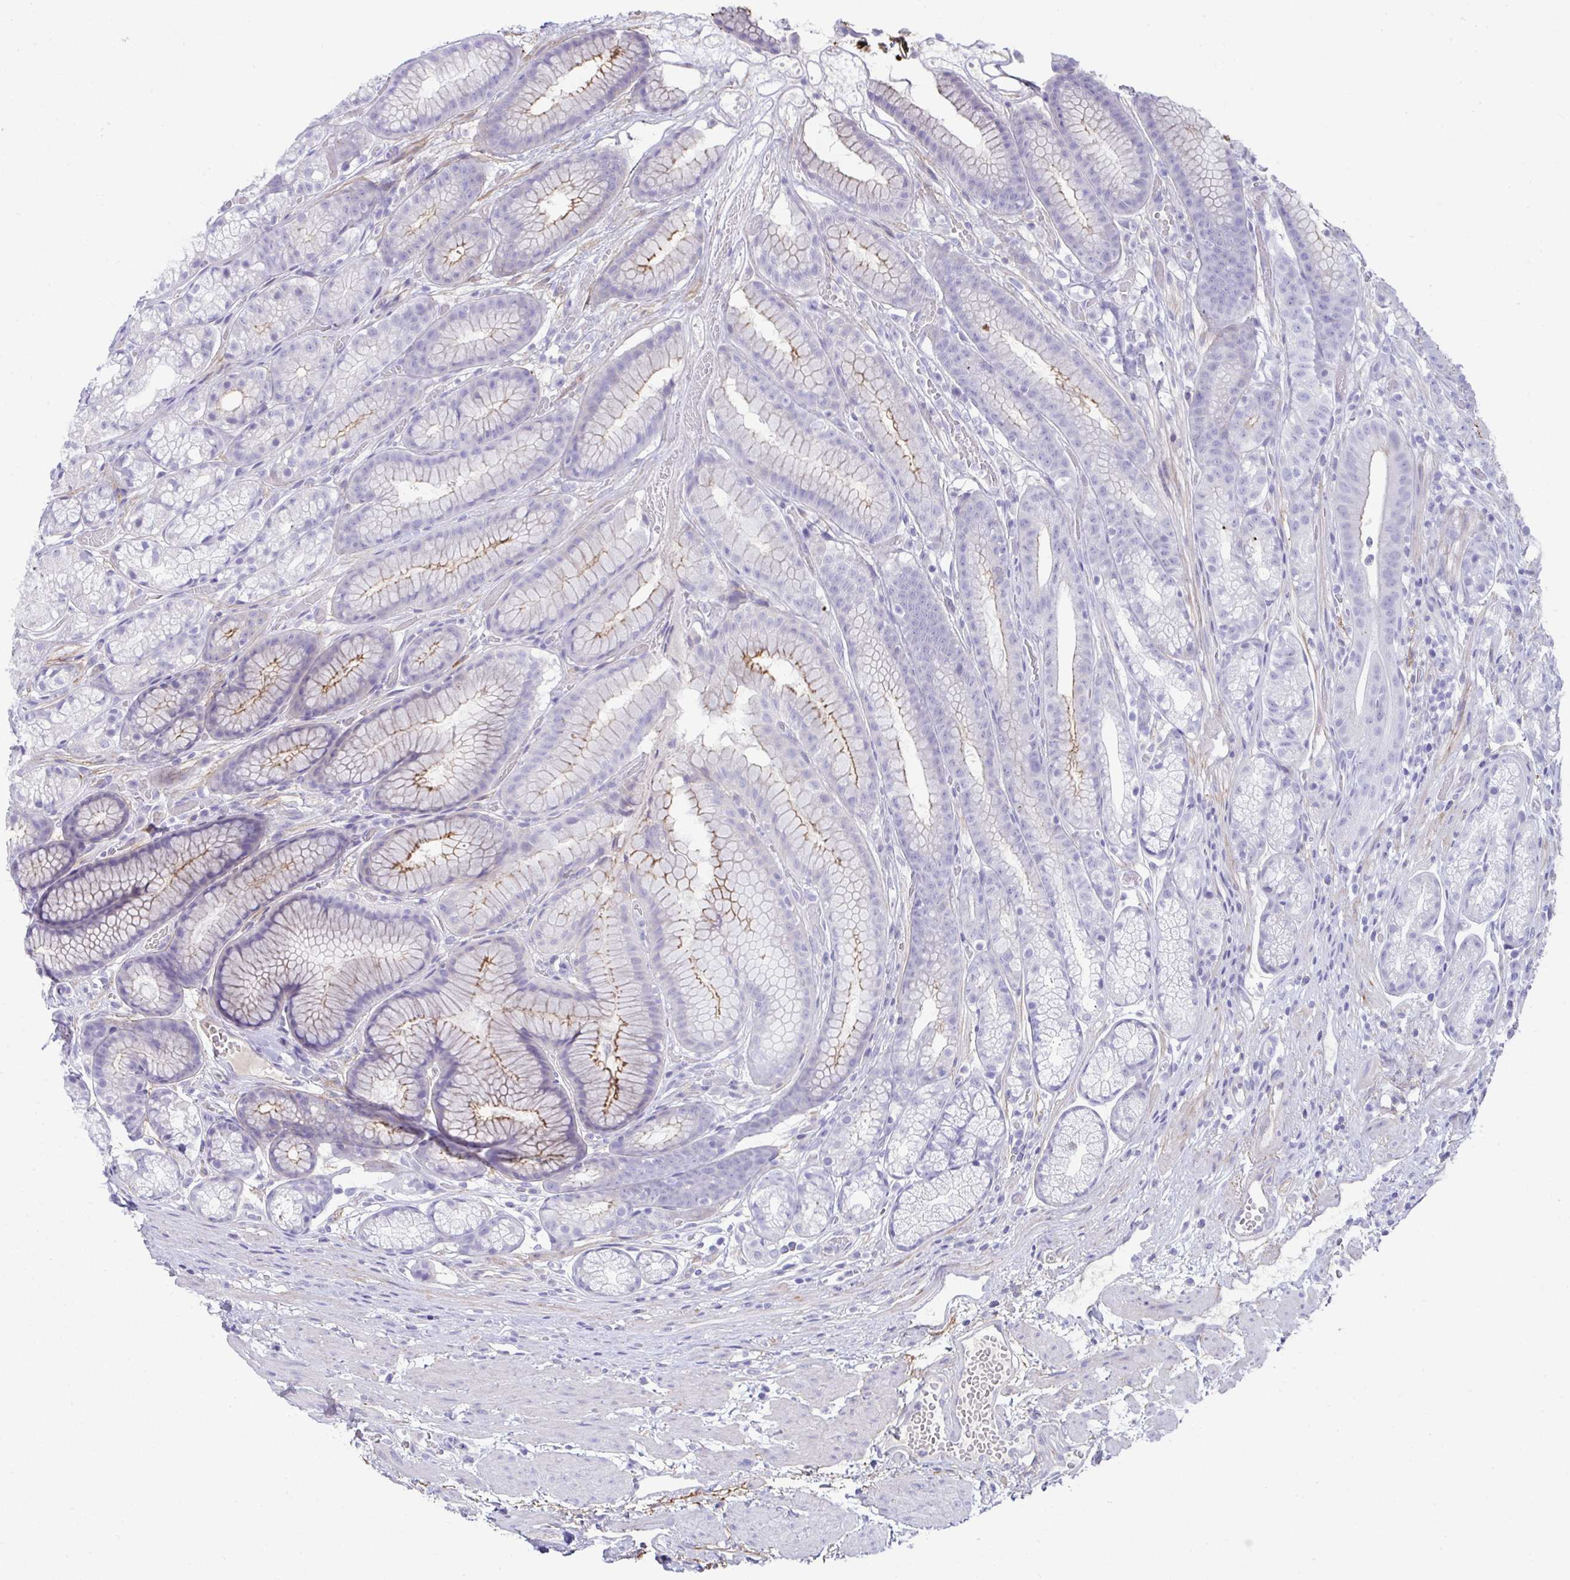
{"staining": {"intensity": "moderate", "quantity": "<25%", "location": "cytoplasmic/membranous"}, "tissue": "stomach", "cell_type": "Glandular cells", "image_type": "normal", "snomed": [{"axis": "morphology", "description": "Normal tissue, NOS"}, {"axis": "topography", "description": "Smooth muscle"}, {"axis": "topography", "description": "Stomach"}], "caption": "Immunohistochemical staining of unremarkable human stomach demonstrates low levels of moderate cytoplasmic/membranous staining in approximately <25% of glandular cells.", "gene": "PIGZ", "patient": {"sex": "male", "age": 70}}